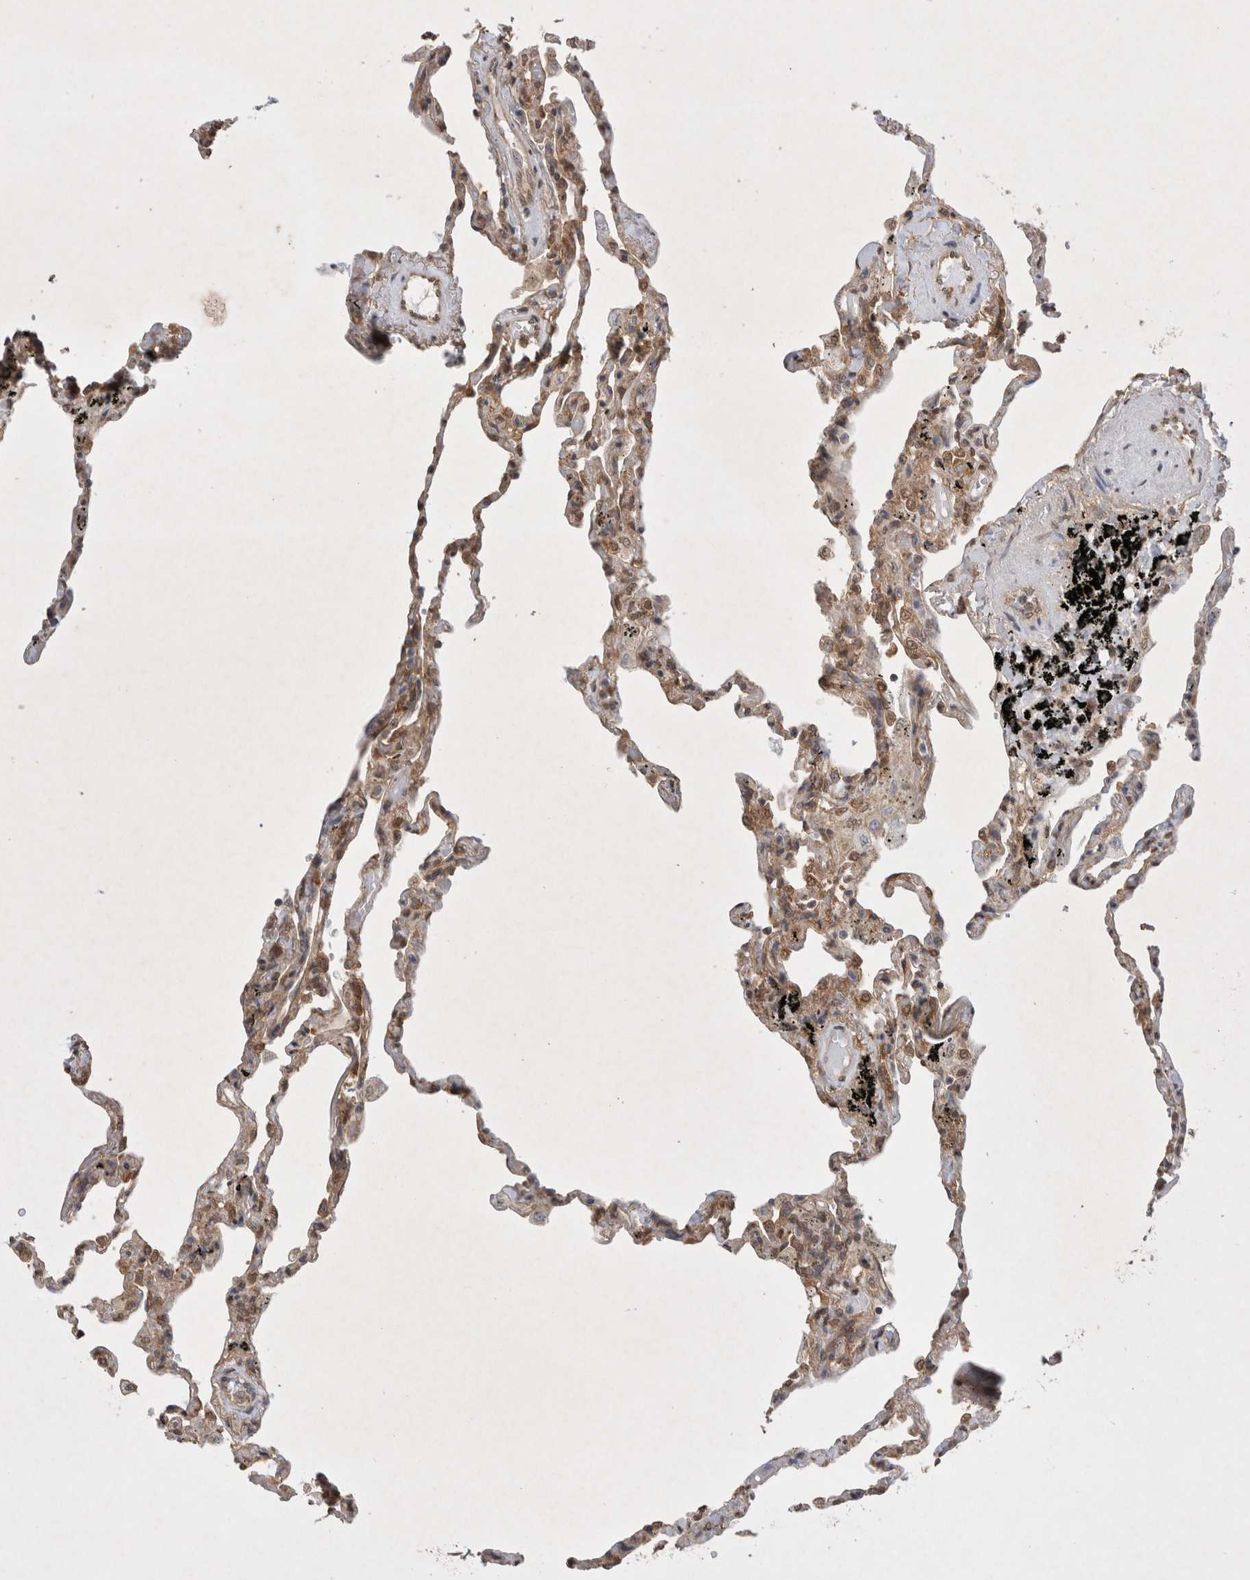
{"staining": {"intensity": "weak", "quantity": "25%-75%", "location": "cytoplasmic/membranous,nuclear"}, "tissue": "lung", "cell_type": "Alveolar cells", "image_type": "normal", "snomed": [{"axis": "morphology", "description": "Normal tissue, NOS"}, {"axis": "topography", "description": "Lung"}], "caption": "An IHC image of benign tissue is shown. Protein staining in brown shows weak cytoplasmic/membranous,nuclear positivity in lung within alveolar cells.", "gene": "WIPF2", "patient": {"sex": "male", "age": 59}}